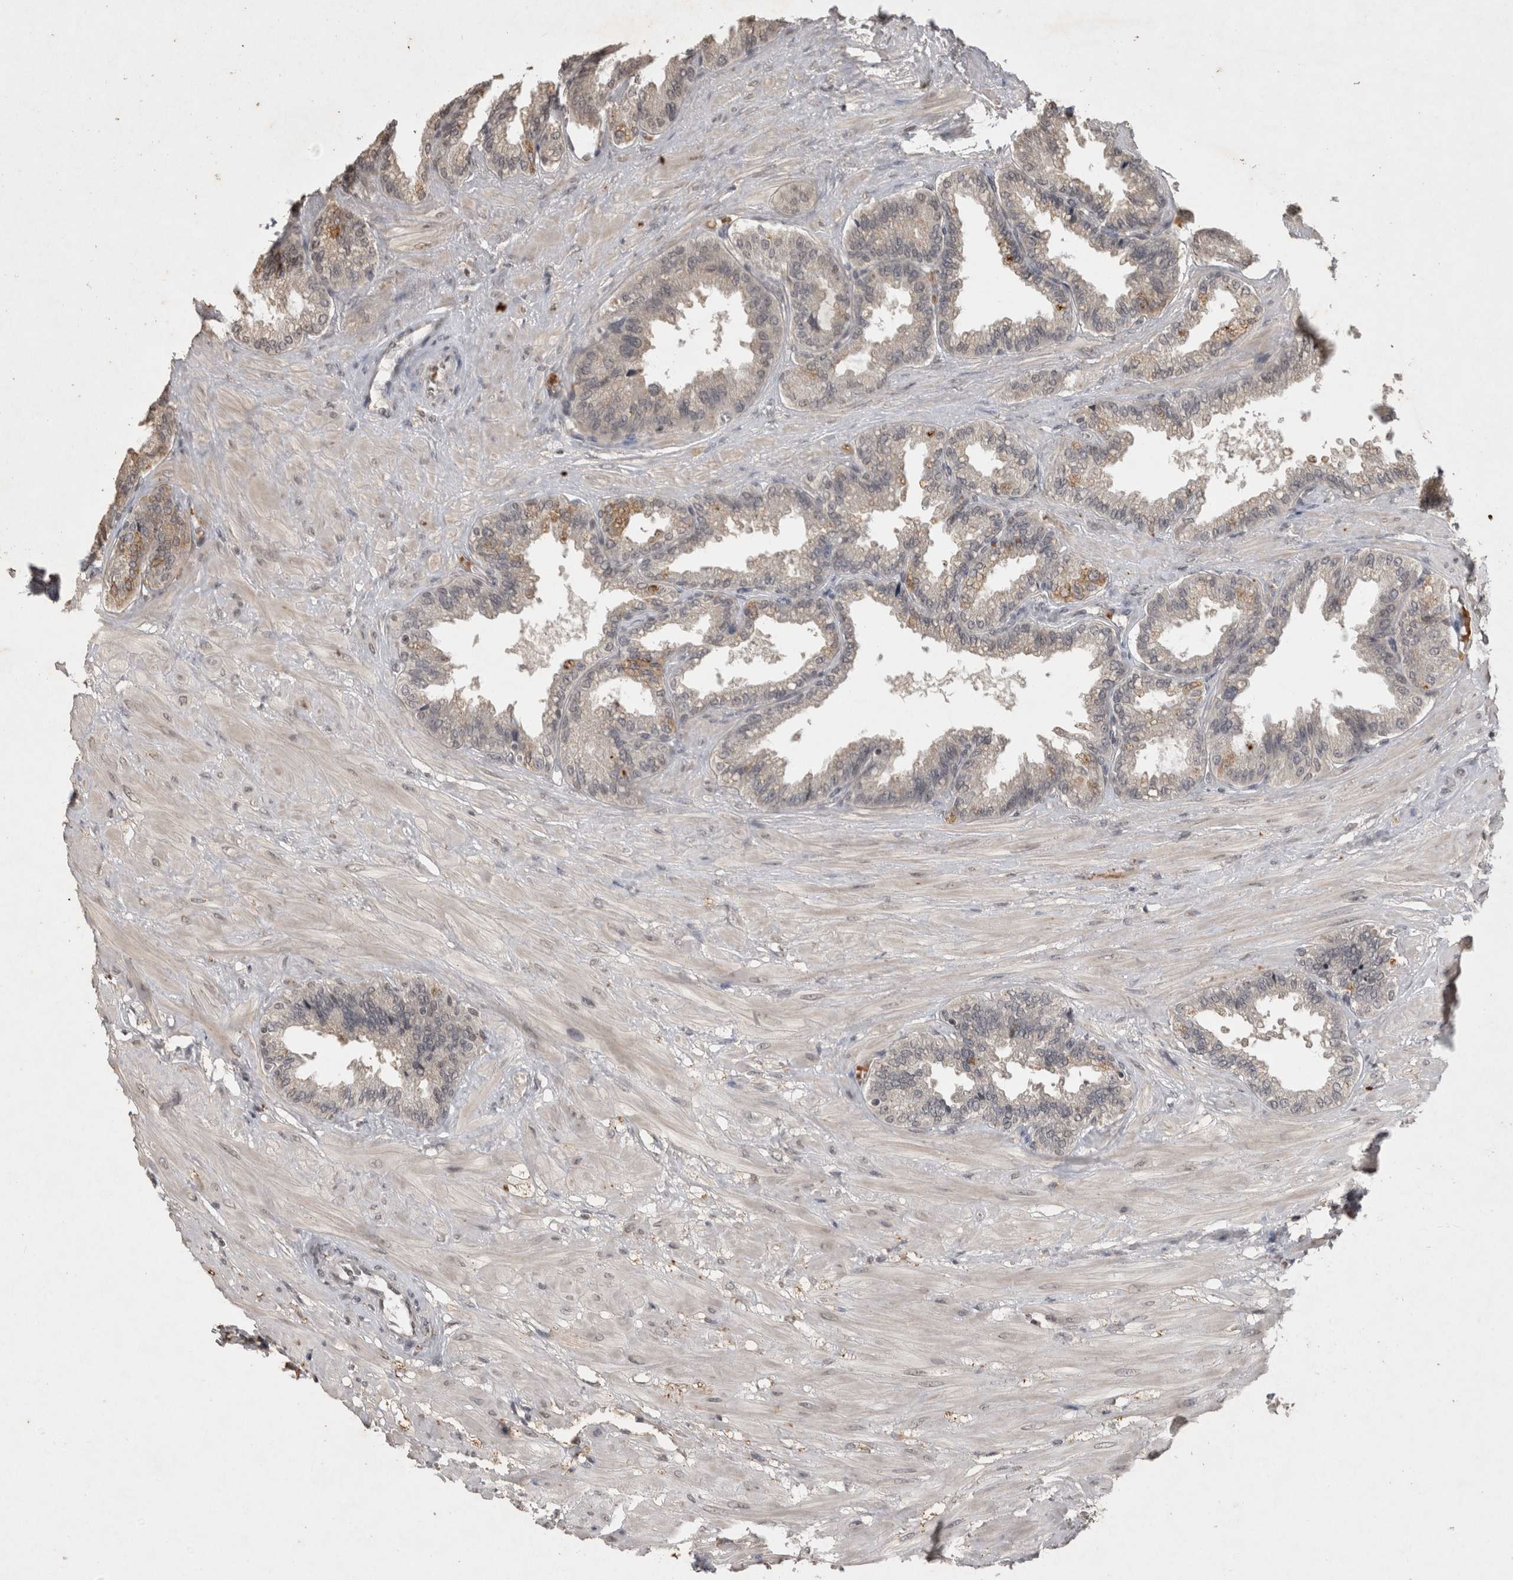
{"staining": {"intensity": "negative", "quantity": "none", "location": "none"}, "tissue": "seminal vesicle", "cell_type": "Glandular cells", "image_type": "normal", "snomed": [{"axis": "morphology", "description": "Normal tissue, NOS"}, {"axis": "topography", "description": "Seminal veicle"}], "caption": "The histopathology image displays no significant positivity in glandular cells of seminal vesicle. (DAB (3,3'-diaminobenzidine) IHC, high magnification).", "gene": "HRK", "patient": {"sex": "male", "age": 46}}